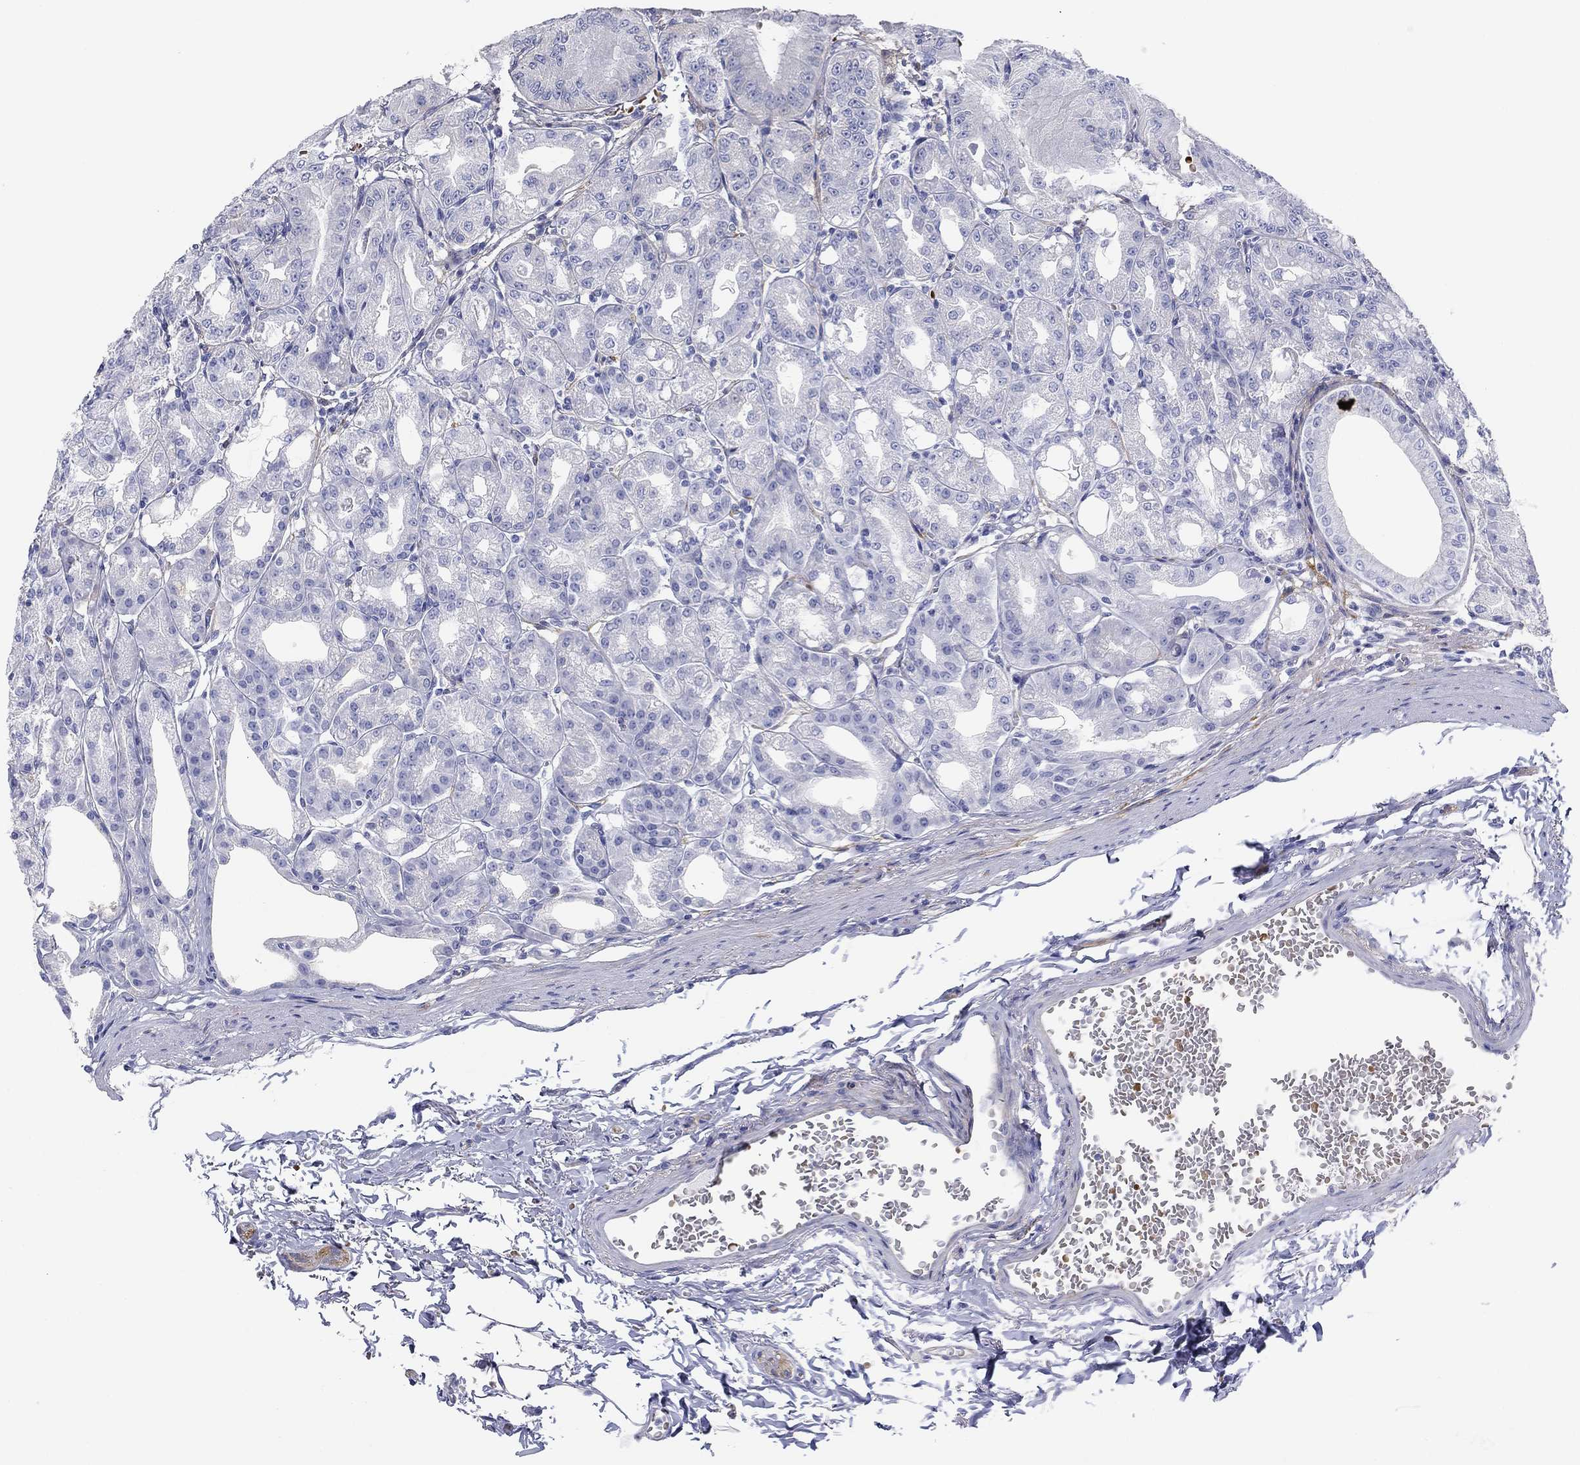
{"staining": {"intensity": "negative", "quantity": "none", "location": "none"}, "tissue": "stomach", "cell_type": "Glandular cells", "image_type": "normal", "snomed": [{"axis": "morphology", "description": "Normal tissue, NOS"}, {"axis": "topography", "description": "Stomach"}], "caption": "Protein analysis of unremarkable stomach reveals no significant staining in glandular cells.", "gene": "GPC1", "patient": {"sex": "male", "age": 71}}